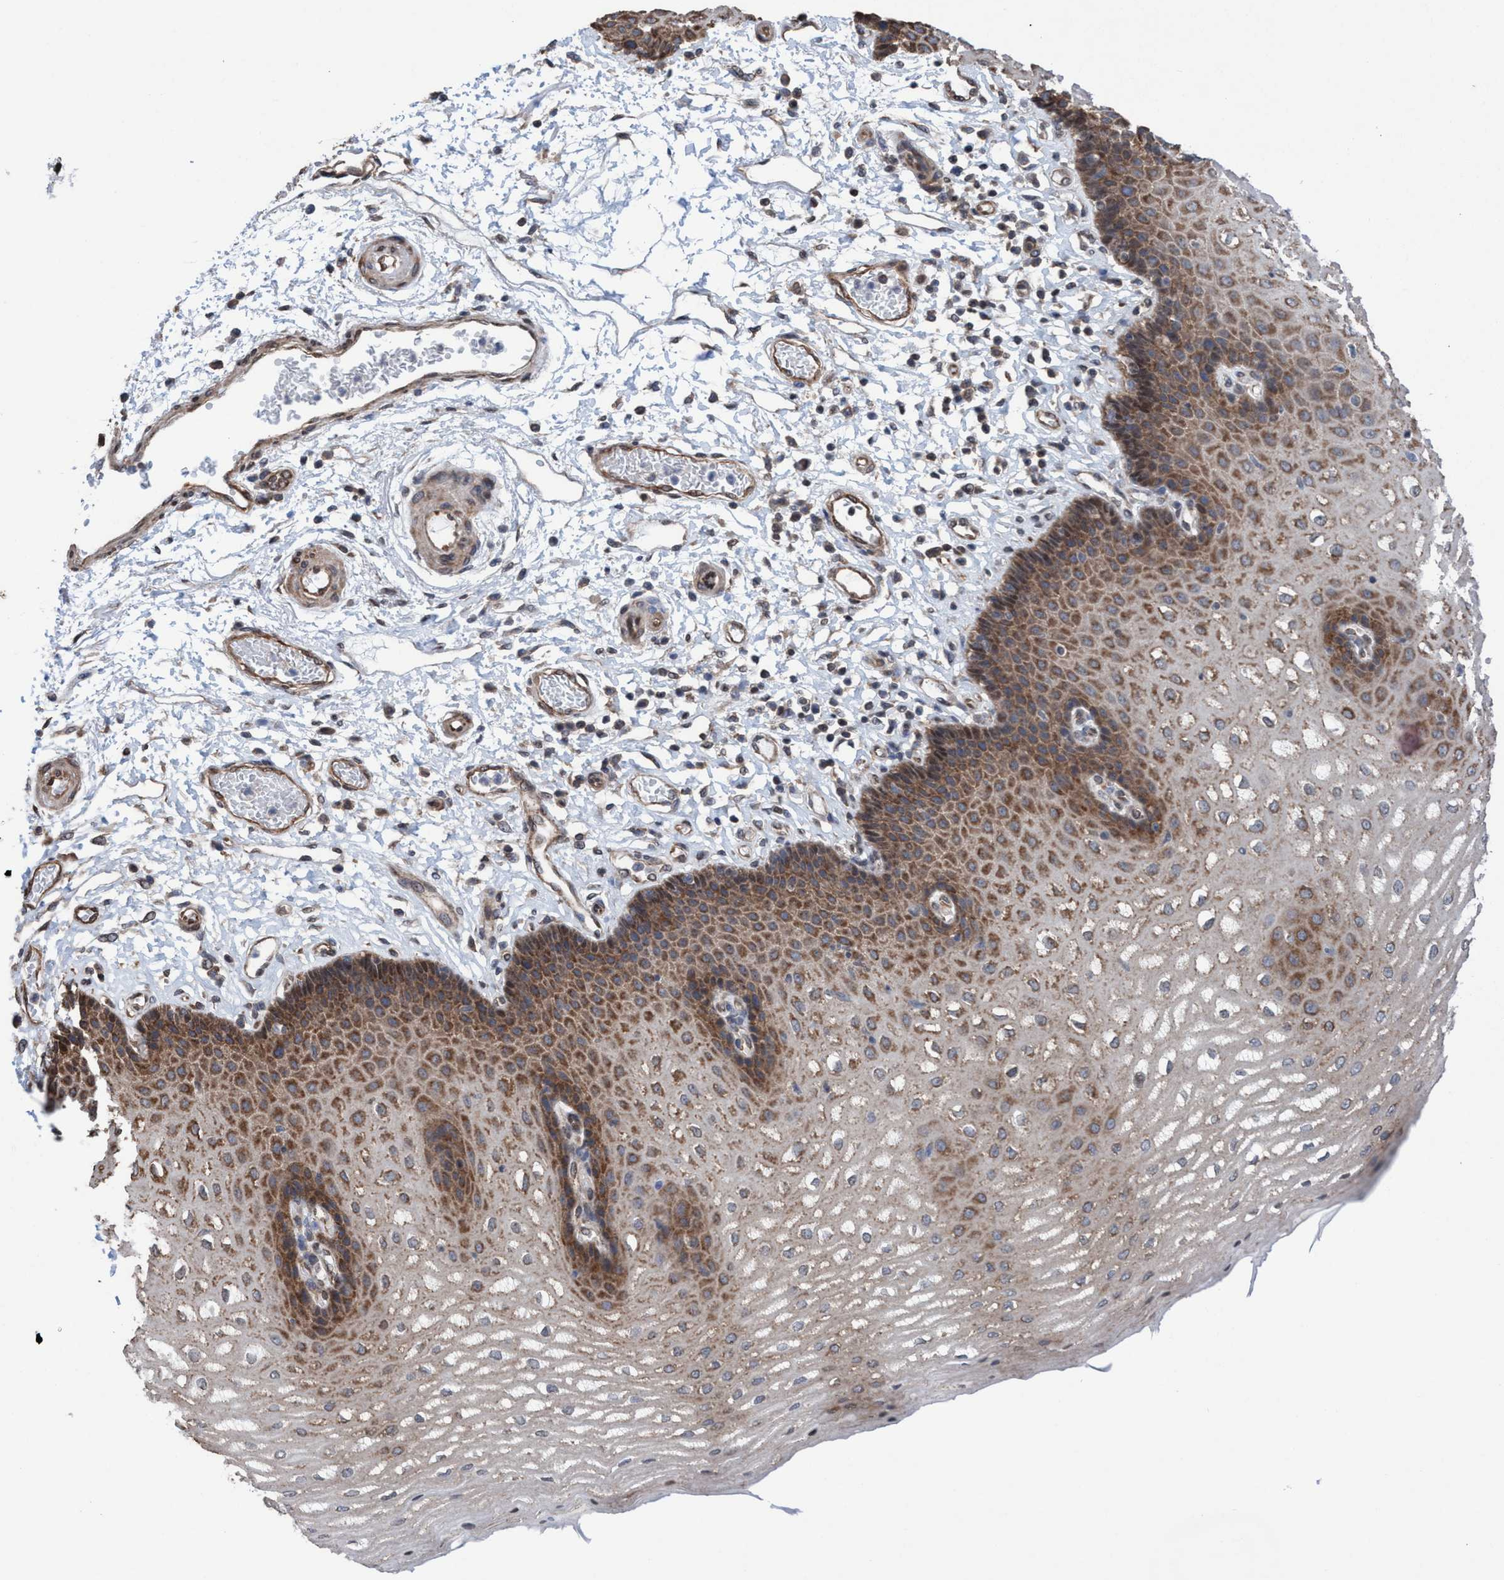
{"staining": {"intensity": "moderate", "quantity": ">75%", "location": "cytoplasmic/membranous"}, "tissue": "esophagus", "cell_type": "Squamous epithelial cells", "image_type": "normal", "snomed": [{"axis": "morphology", "description": "Normal tissue, NOS"}, {"axis": "topography", "description": "Esophagus"}], "caption": "High-magnification brightfield microscopy of unremarkable esophagus stained with DAB (brown) and counterstained with hematoxylin (blue). squamous epithelial cells exhibit moderate cytoplasmic/membranous positivity is present in about>75% of cells. Using DAB (3,3'-diaminobenzidine) (brown) and hematoxylin (blue) stains, captured at high magnification using brightfield microscopy.", "gene": "METAP2", "patient": {"sex": "male", "age": 54}}